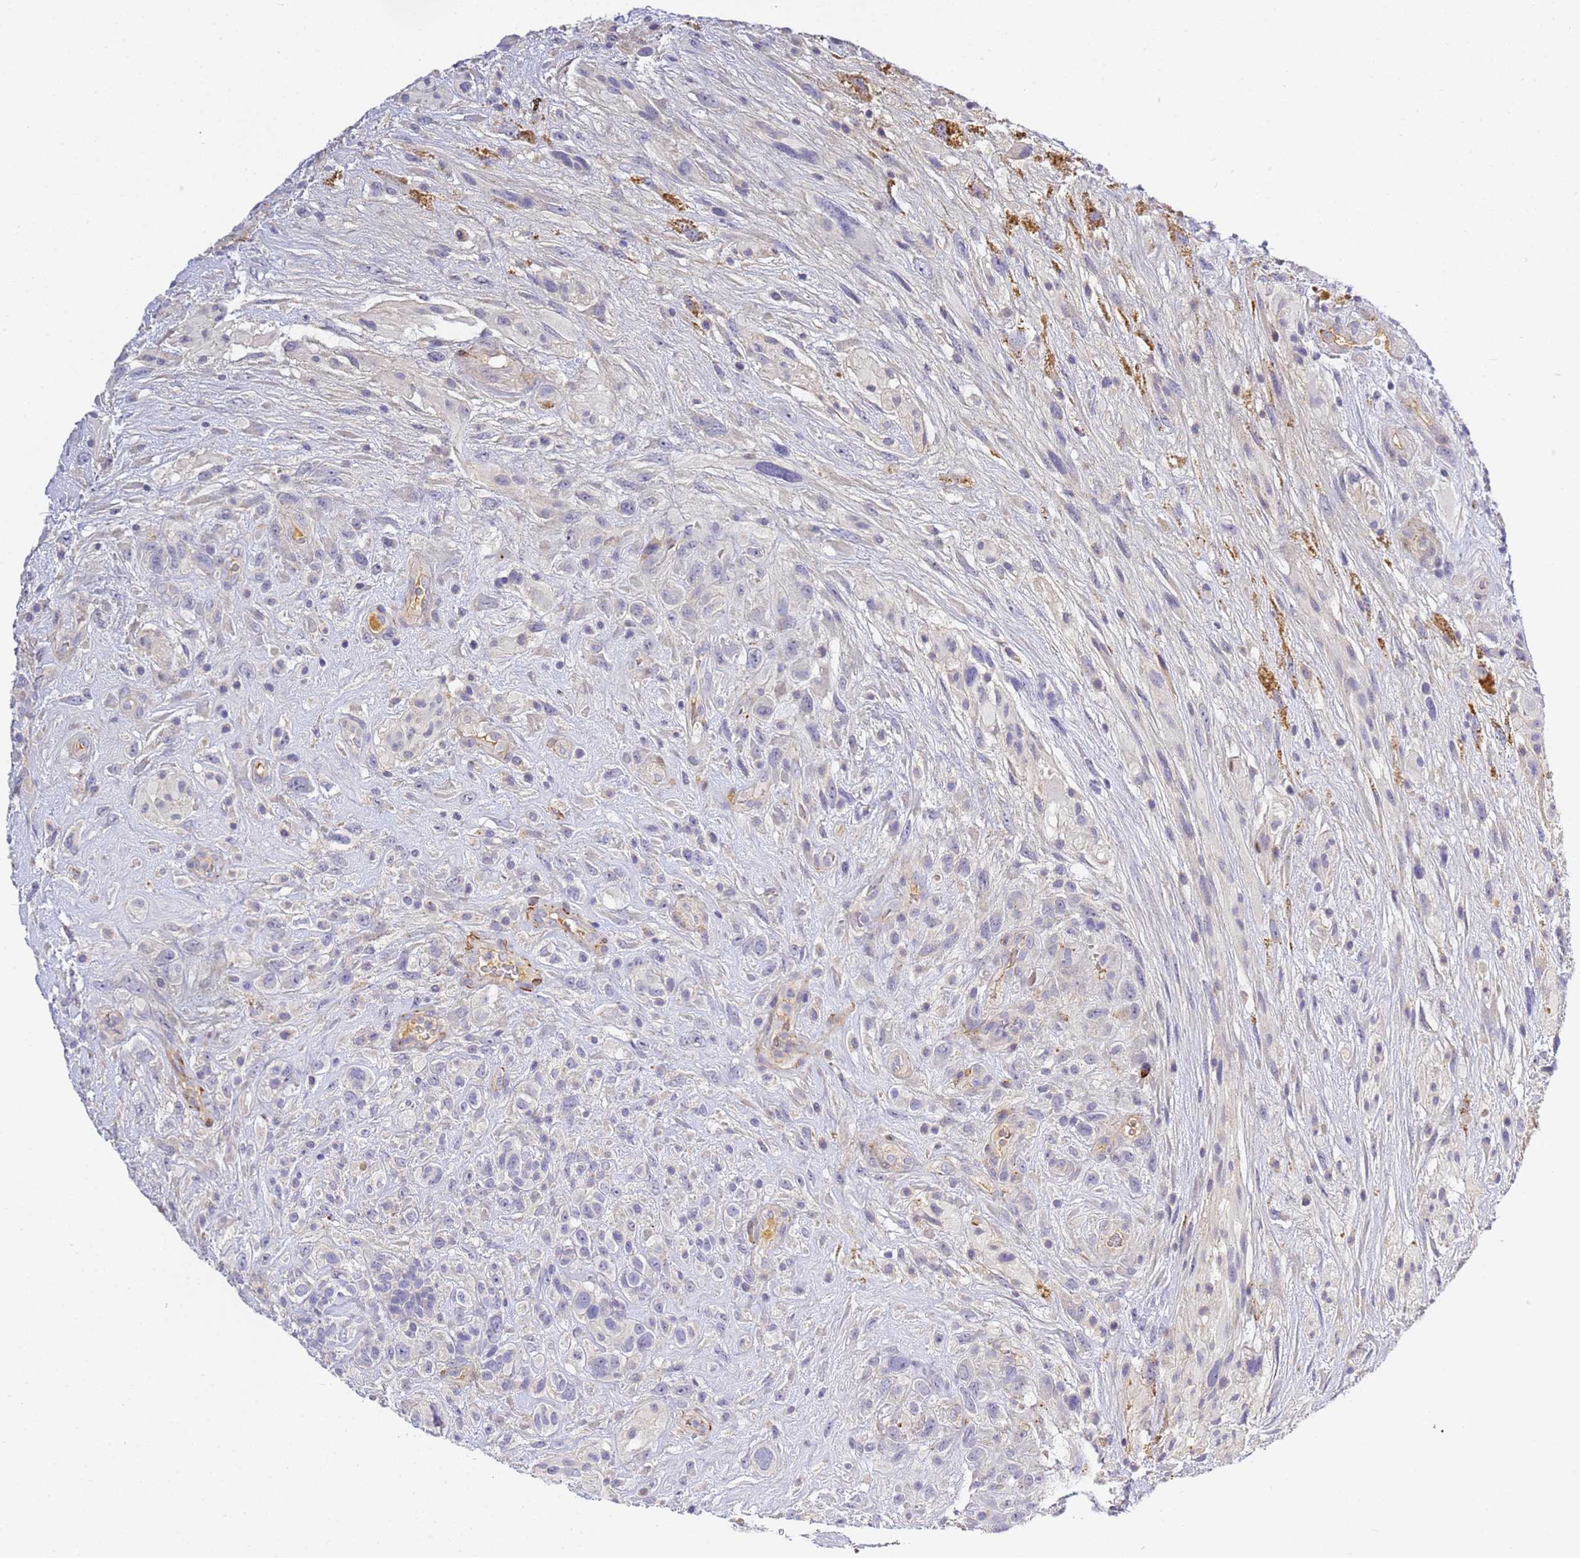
{"staining": {"intensity": "negative", "quantity": "none", "location": "none"}, "tissue": "glioma", "cell_type": "Tumor cells", "image_type": "cancer", "snomed": [{"axis": "morphology", "description": "Glioma, malignant, High grade"}, {"axis": "topography", "description": "Brain"}], "caption": "This histopathology image is of glioma stained with immunohistochemistry to label a protein in brown with the nuclei are counter-stained blue. There is no staining in tumor cells.", "gene": "CFH", "patient": {"sex": "male", "age": 61}}